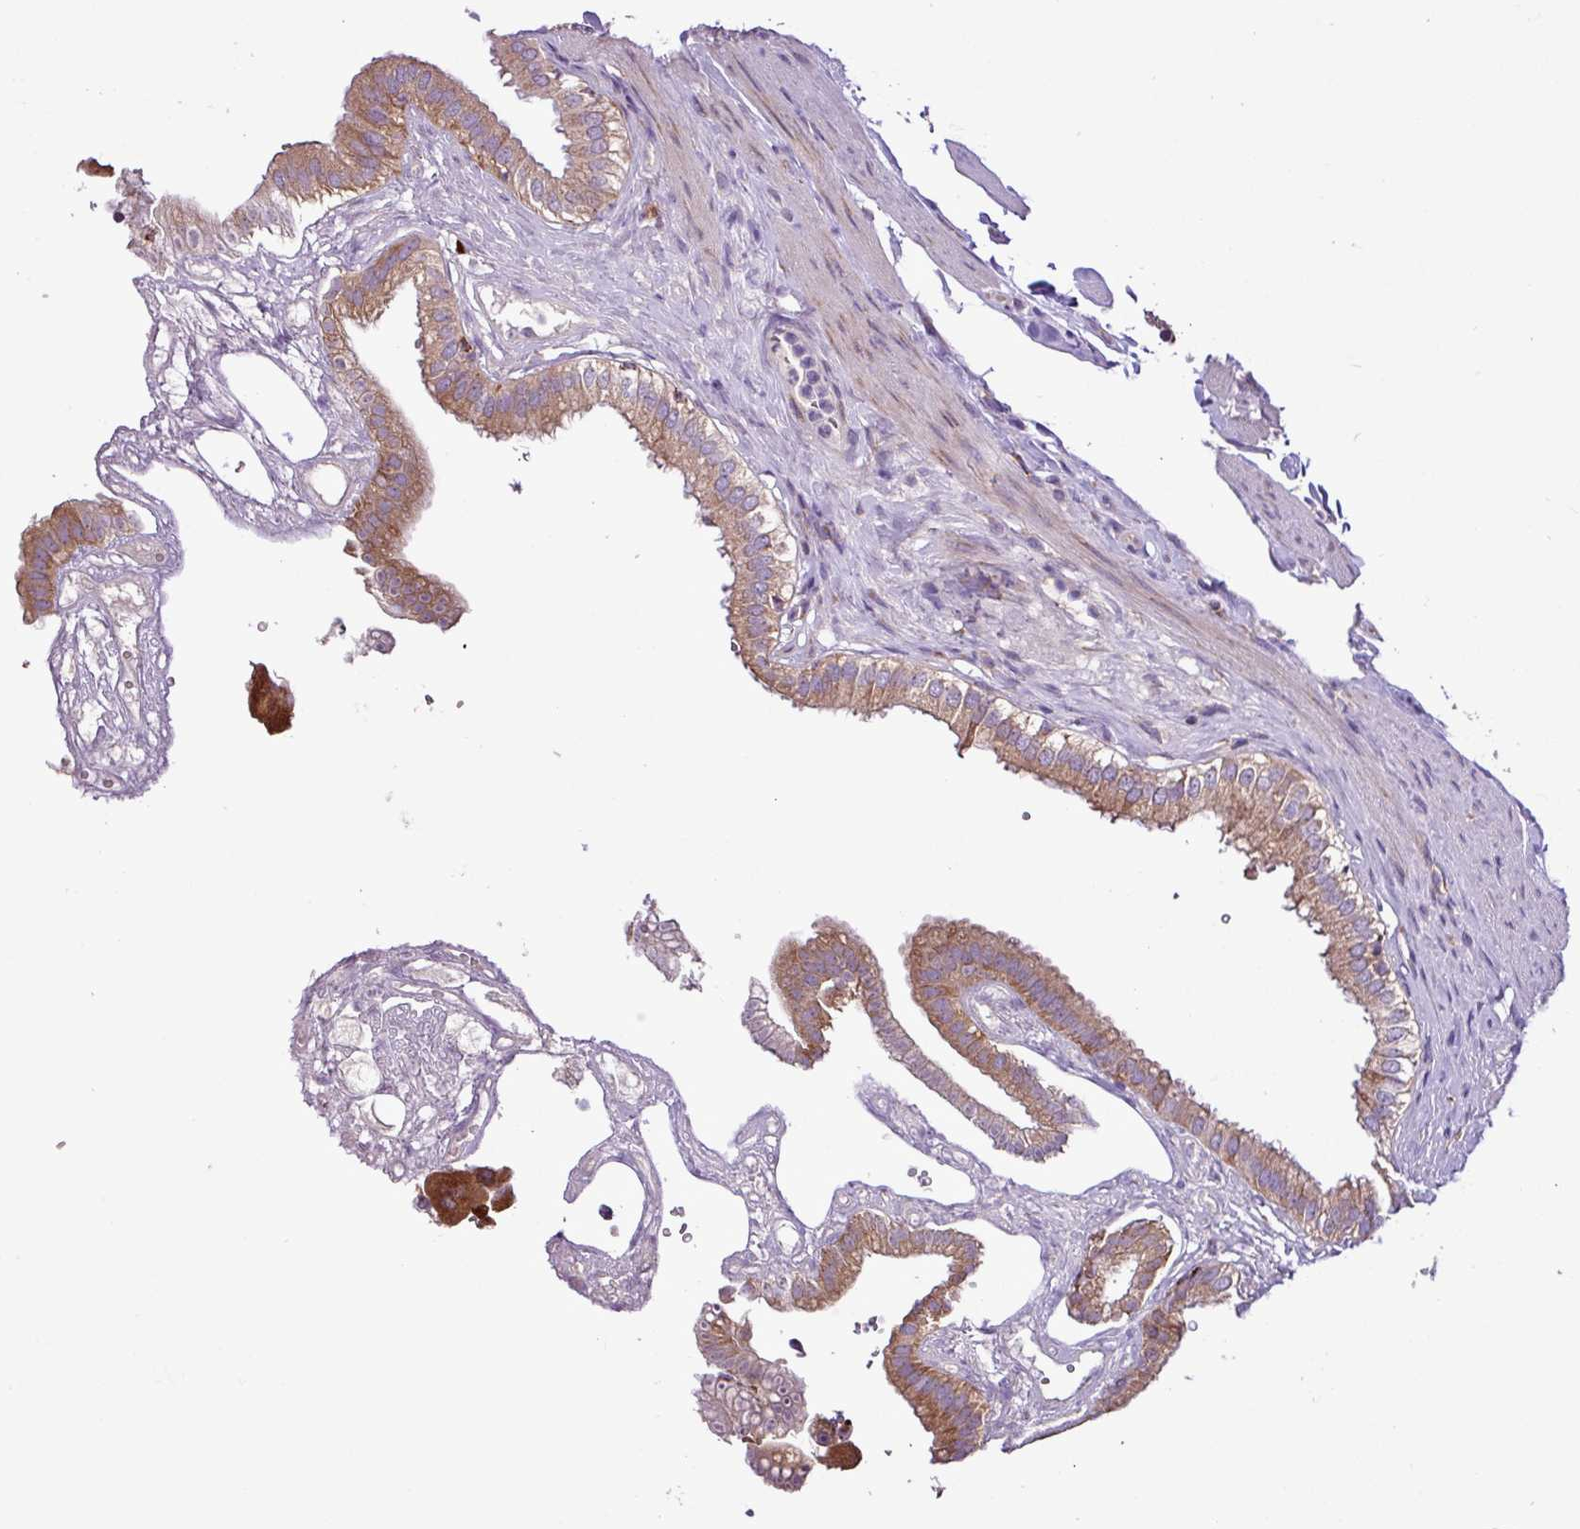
{"staining": {"intensity": "strong", "quantity": ">75%", "location": "cytoplasmic/membranous"}, "tissue": "gallbladder", "cell_type": "Glandular cells", "image_type": "normal", "snomed": [{"axis": "morphology", "description": "Normal tissue, NOS"}, {"axis": "topography", "description": "Gallbladder"}], "caption": "A high amount of strong cytoplasmic/membranous staining is appreciated in about >75% of glandular cells in normal gallbladder. (Stains: DAB (3,3'-diaminobenzidine) in brown, nuclei in blue, Microscopy: brightfield microscopy at high magnification).", "gene": "RPL13", "patient": {"sex": "female", "age": 61}}